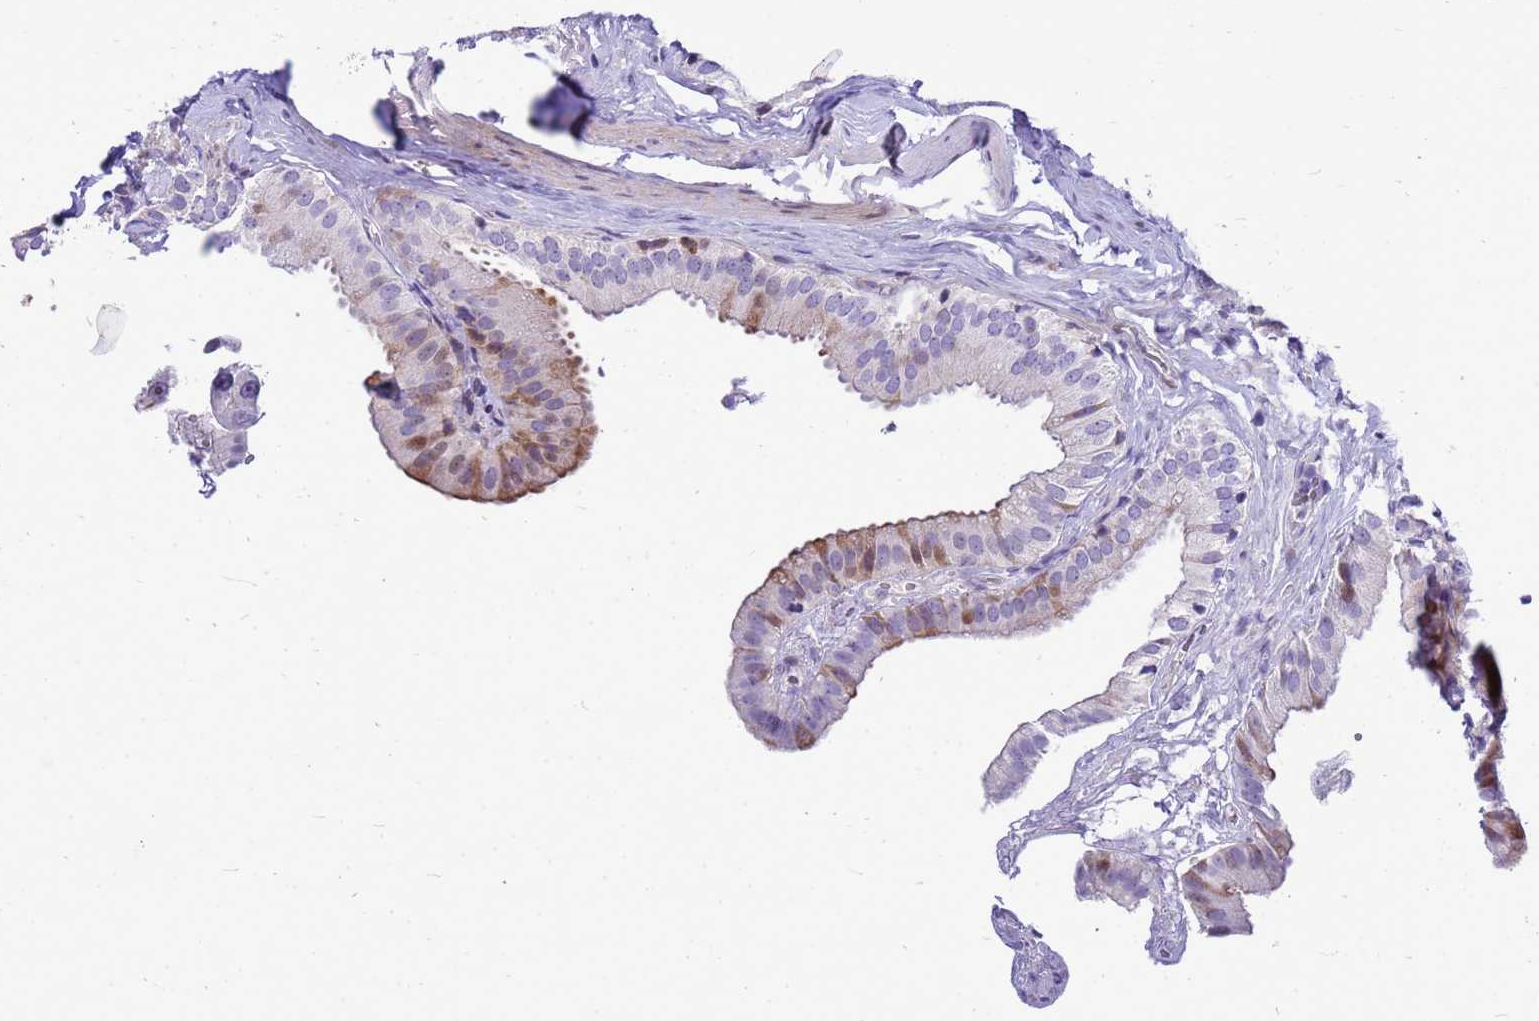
{"staining": {"intensity": "moderate", "quantity": "<25%", "location": "cytoplasmic/membranous,nuclear"}, "tissue": "gallbladder", "cell_type": "Glandular cells", "image_type": "normal", "snomed": [{"axis": "morphology", "description": "Normal tissue, NOS"}, {"axis": "topography", "description": "Gallbladder"}], "caption": "Protein staining displays moderate cytoplasmic/membranous,nuclear staining in about <25% of glandular cells in normal gallbladder.", "gene": "ADAMTS7", "patient": {"sex": "female", "age": 61}}